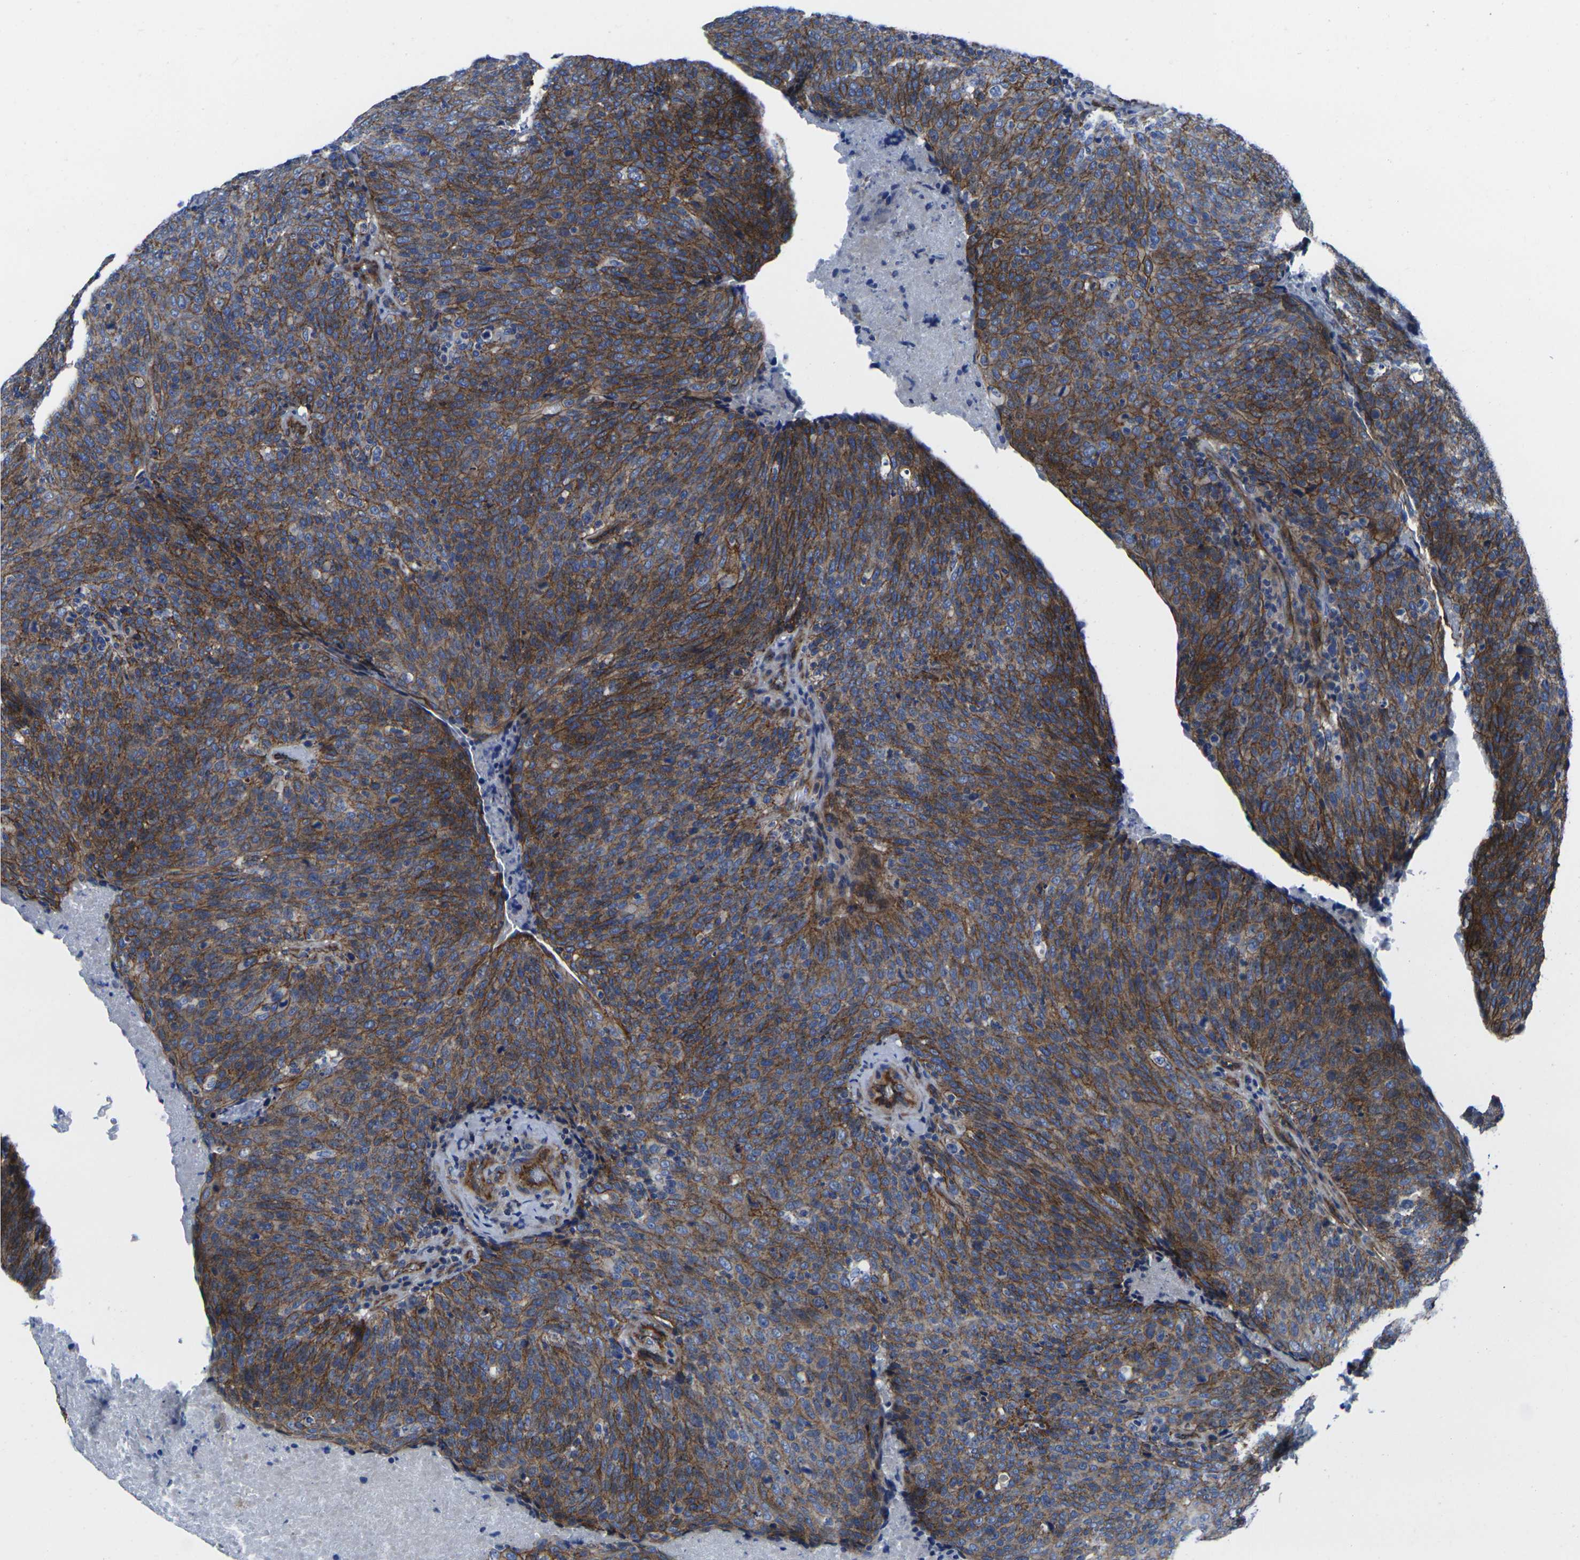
{"staining": {"intensity": "moderate", "quantity": "25%-75%", "location": "cytoplasmic/membranous"}, "tissue": "head and neck cancer", "cell_type": "Tumor cells", "image_type": "cancer", "snomed": [{"axis": "morphology", "description": "Squamous cell carcinoma, NOS"}, {"axis": "morphology", "description": "Squamous cell carcinoma, metastatic, NOS"}, {"axis": "topography", "description": "Lymph node"}, {"axis": "topography", "description": "Head-Neck"}], "caption": "Protein staining of head and neck squamous cell carcinoma tissue displays moderate cytoplasmic/membranous expression in approximately 25%-75% of tumor cells.", "gene": "NUMB", "patient": {"sex": "male", "age": 62}}